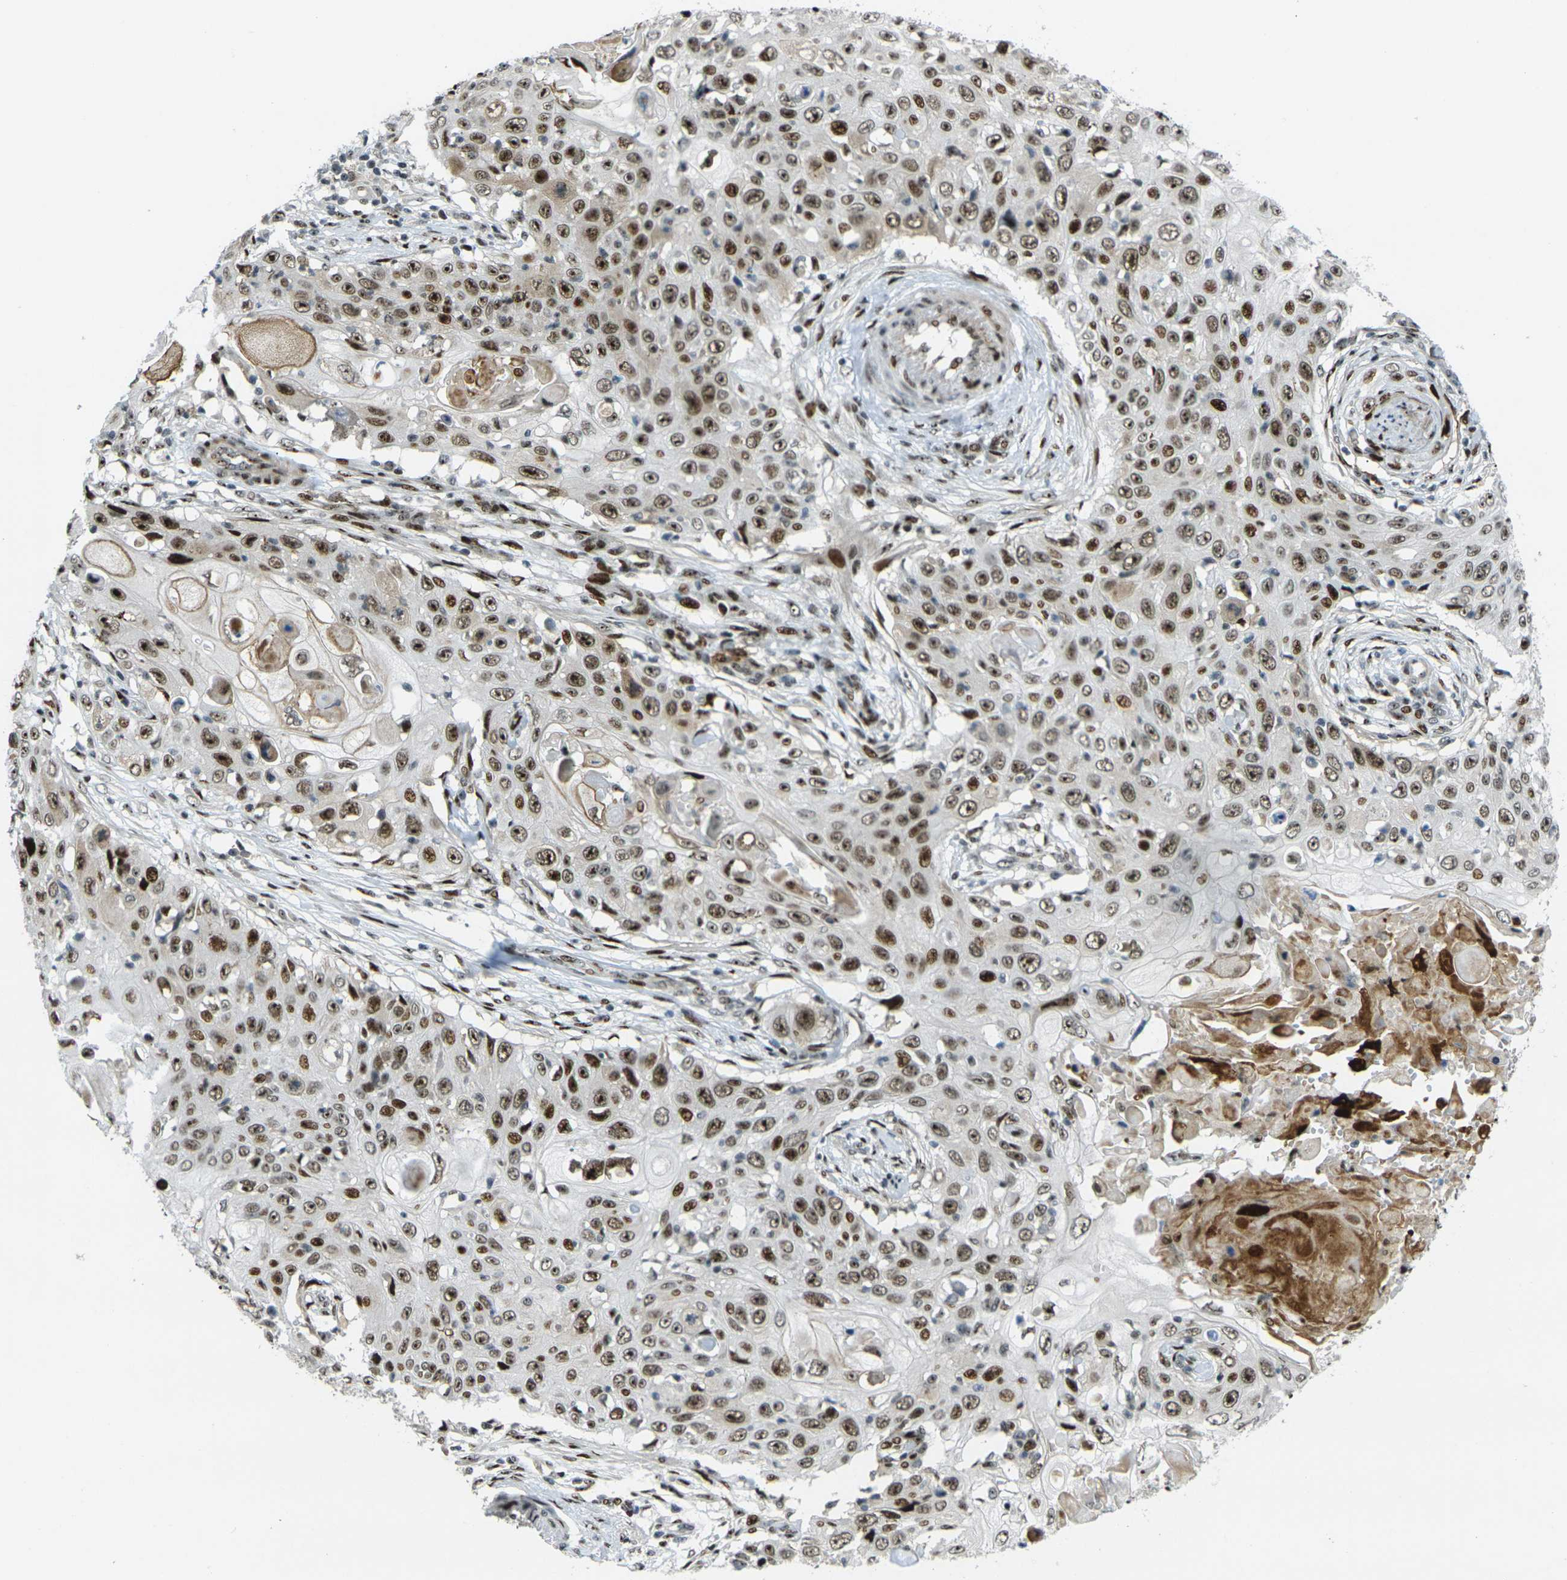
{"staining": {"intensity": "strong", "quantity": ">75%", "location": "nuclear"}, "tissue": "skin cancer", "cell_type": "Tumor cells", "image_type": "cancer", "snomed": [{"axis": "morphology", "description": "Squamous cell carcinoma, NOS"}, {"axis": "topography", "description": "Skin"}], "caption": "Immunohistochemical staining of human skin cancer exhibits strong nuclear protein positivity in about >75% of tumor cells.", "gene": "UBE2C", "patient": {"sex": "male", "age": 86}}